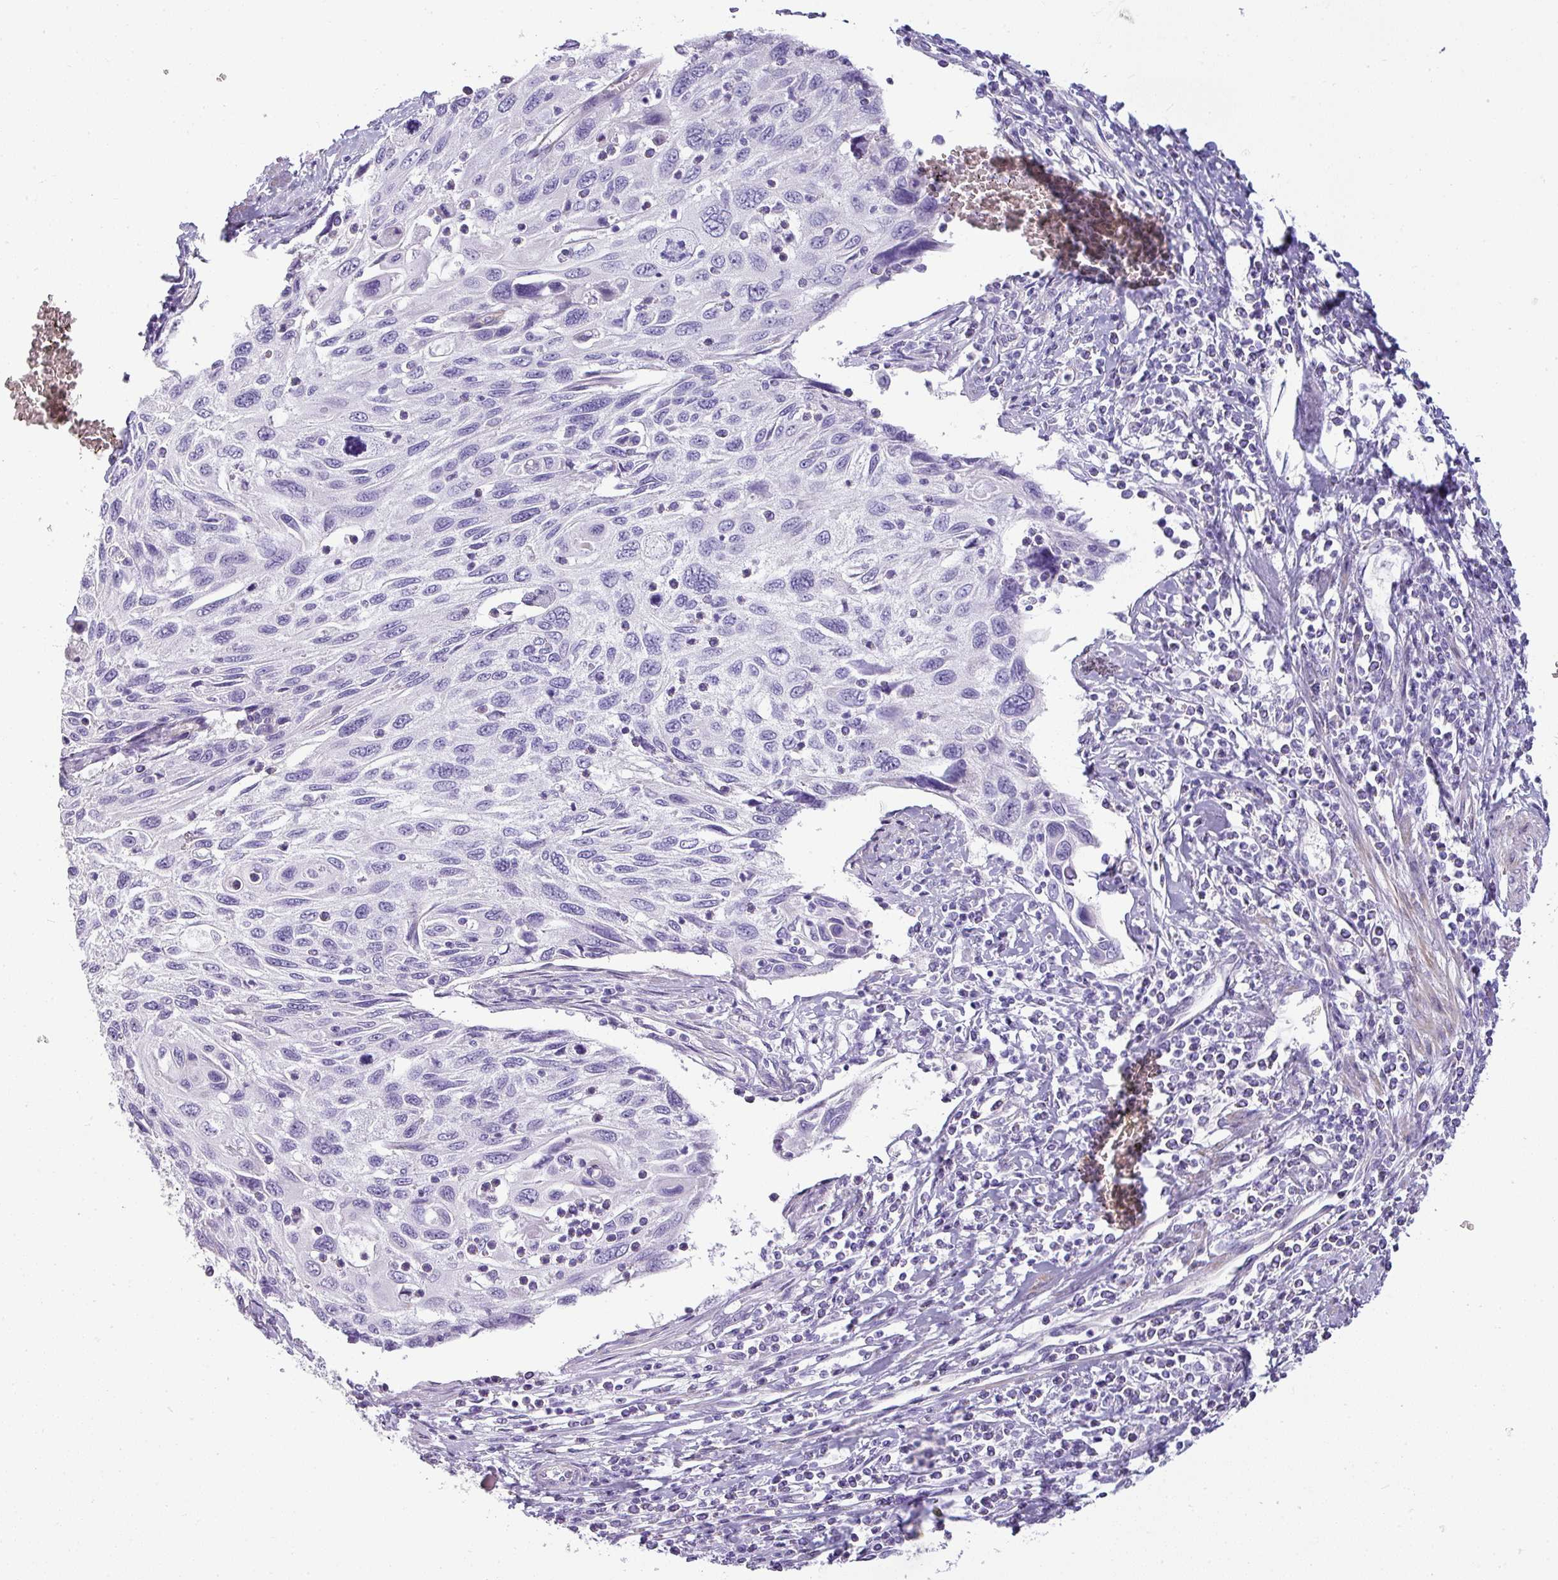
{"staining": {"intensity": "negative", "quantity": "none", "location": "none"}, "tissue": "cervical cancer", "cell_type": "Tumor cells", "image_type": "cancer", "snomed": [{"axis": "morphology", "description": "Squamous cell carcinoma, NOS"}, {"axis": "topography", "description": "Cervix"}], "caption": "Tumor cells show no significant protein positivity in squamous cell carcinoma (cervical).", "gene": "VCX2", "patient": {"sex": "female", "age": 70}}